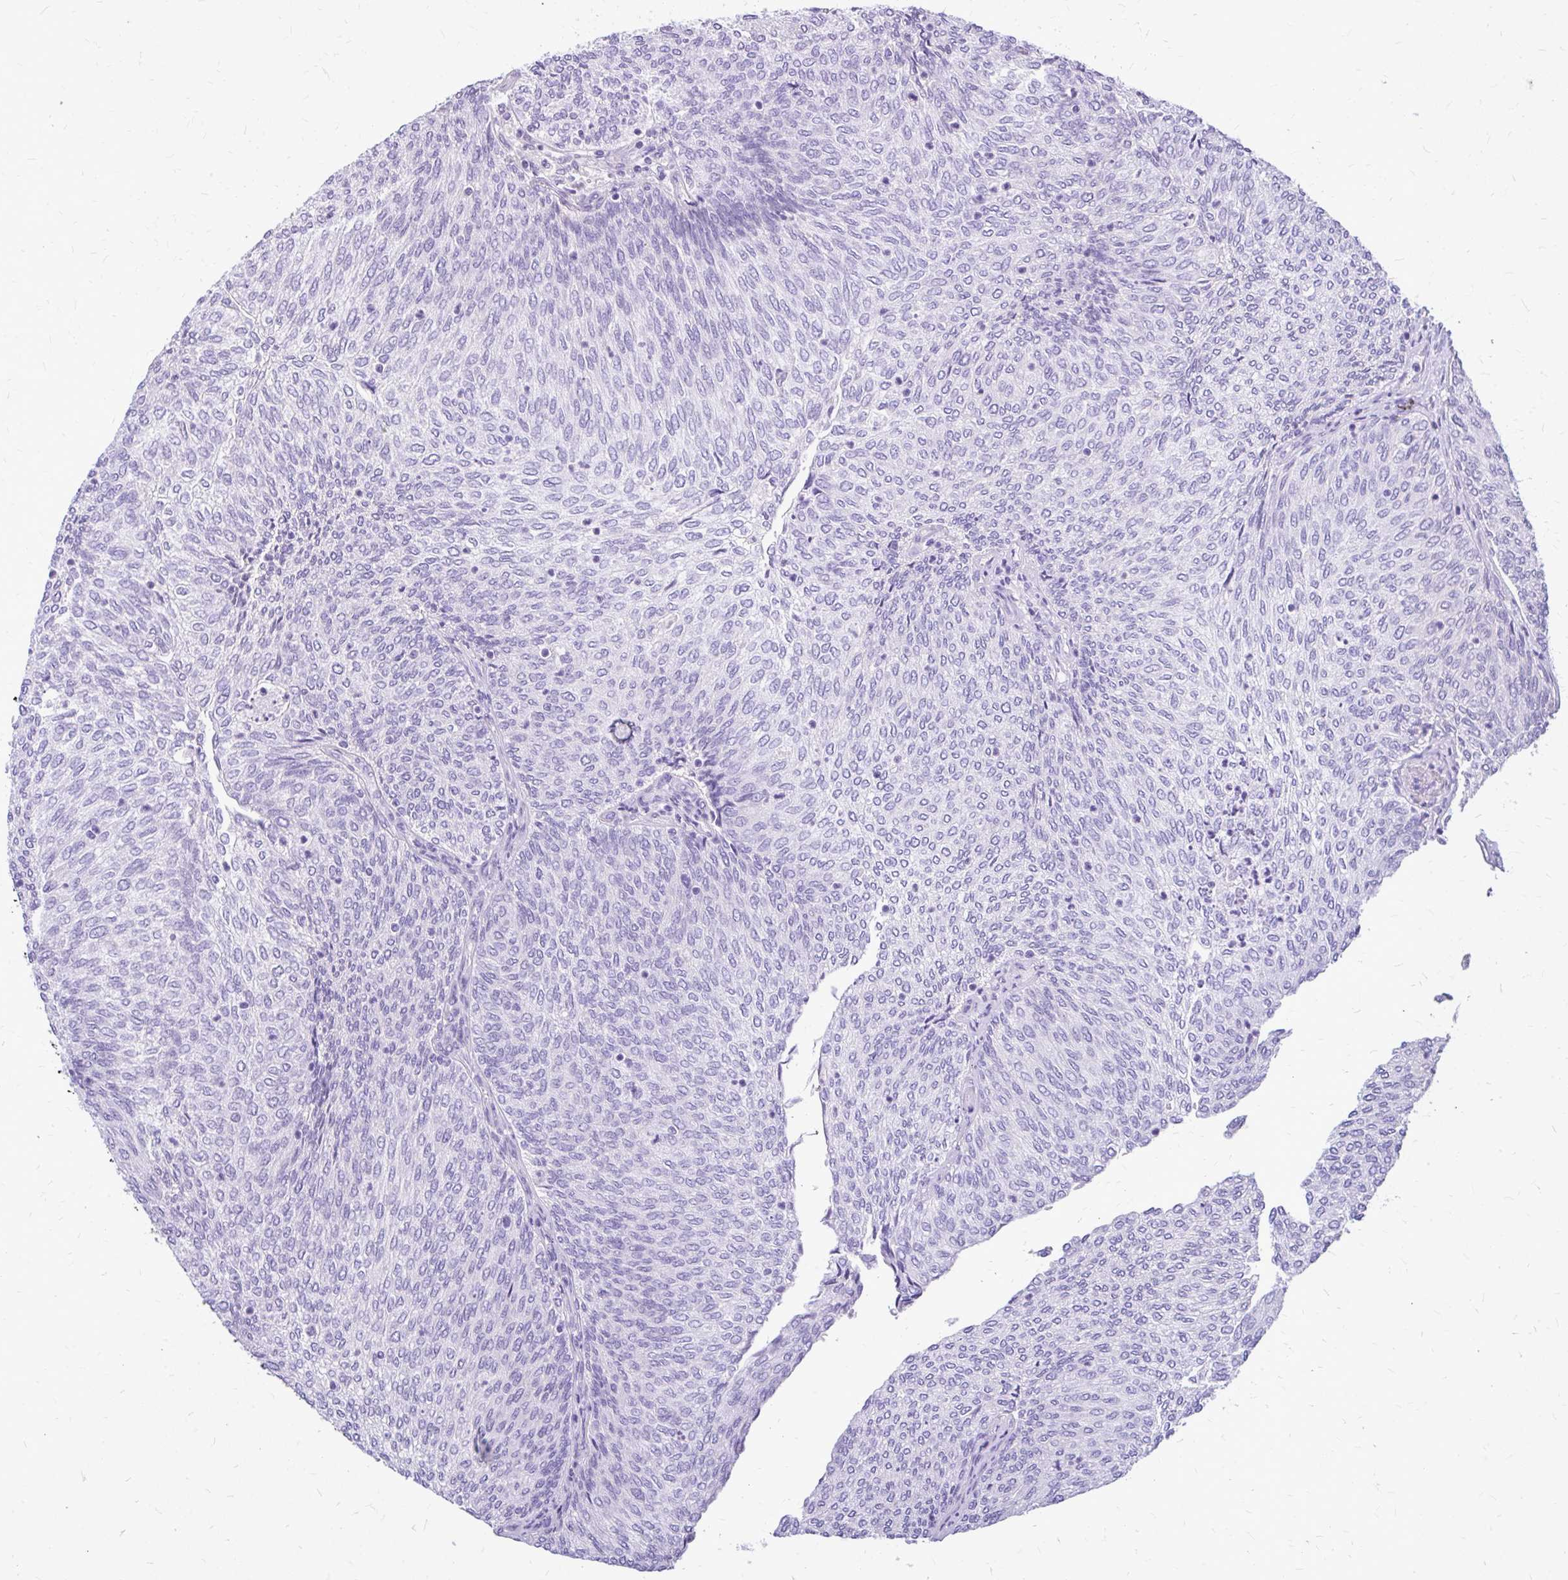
{"staining": {"intensity": "negative", "quantity": "none", "location": "none"}, "tissue": "urothelial cancer", "cell_type": "Tumor cells", "image_type": "cancer", "snomed": [{"axis": "morphology", "description": "Urothelial carcinoma, High grade"}, {"axis": "topography", "description": "Urinary bladder"}], "caption": "There is no significant positivity in tumor cells of high-grade urothelial carcinoma.", "gene": "MAP1LC3A", "patient": {"sex": "female", "age": 79}}